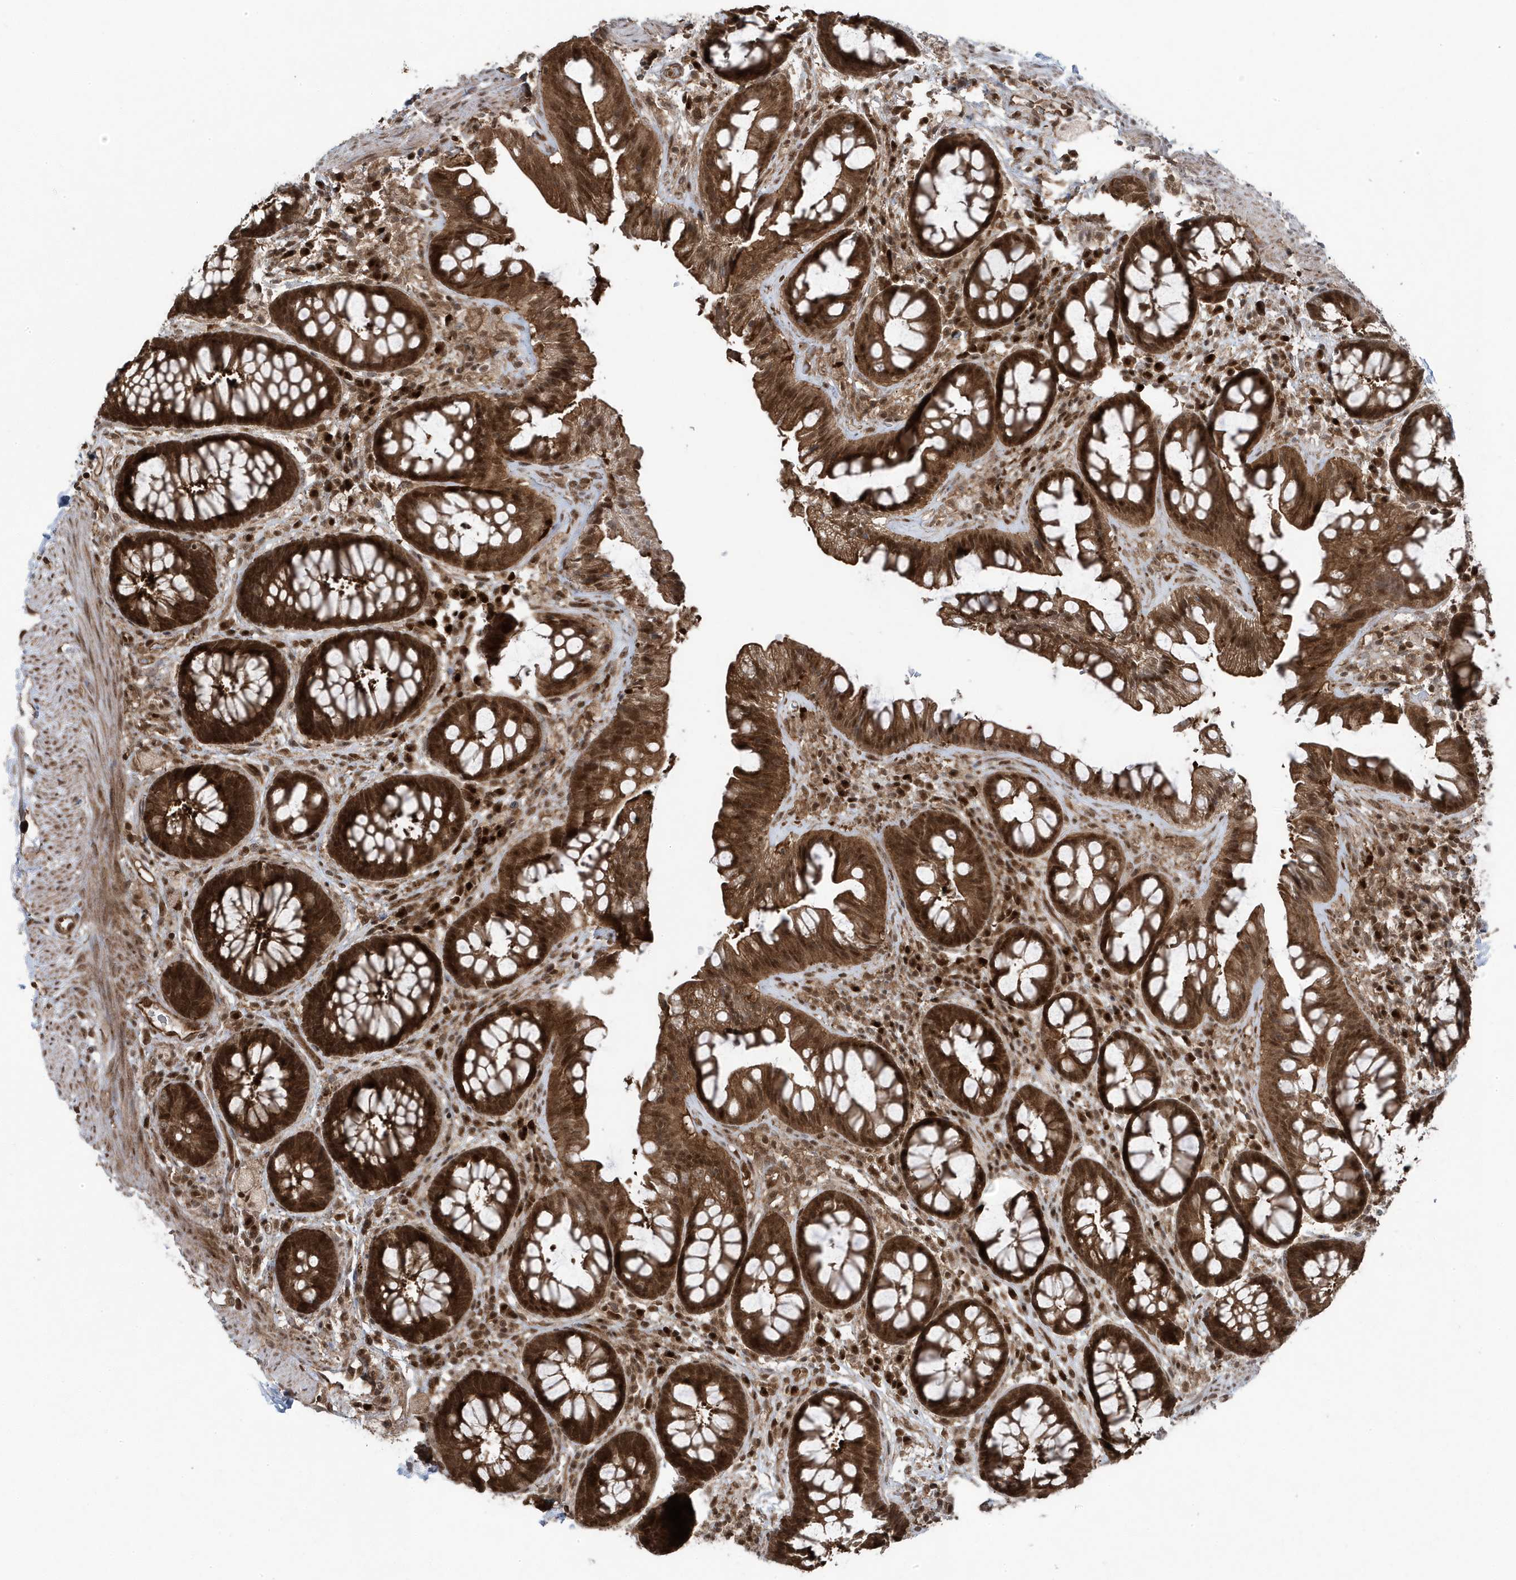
{"staining": {"intensity": "strong", "quantity": ">75%", "location": "cytoplasmic/membranous,nuclear"}, "tissue": "rectum", "cell_type": "Glandular cells", "image_type": "normal", "snomed": [{"axis": "morphology", "description": "Normal tissue, NOS"}, {"axis": "topography", "description": "Rectum"}], "caption": "Human rectum stained with a brown dye reveals strong cytoplasmic/membranous,nuclear positive staining in approximately >75% of glandular cells.", "gene": "MAPK1IP1L", "patient": {"sex": "female", "age": 46}}